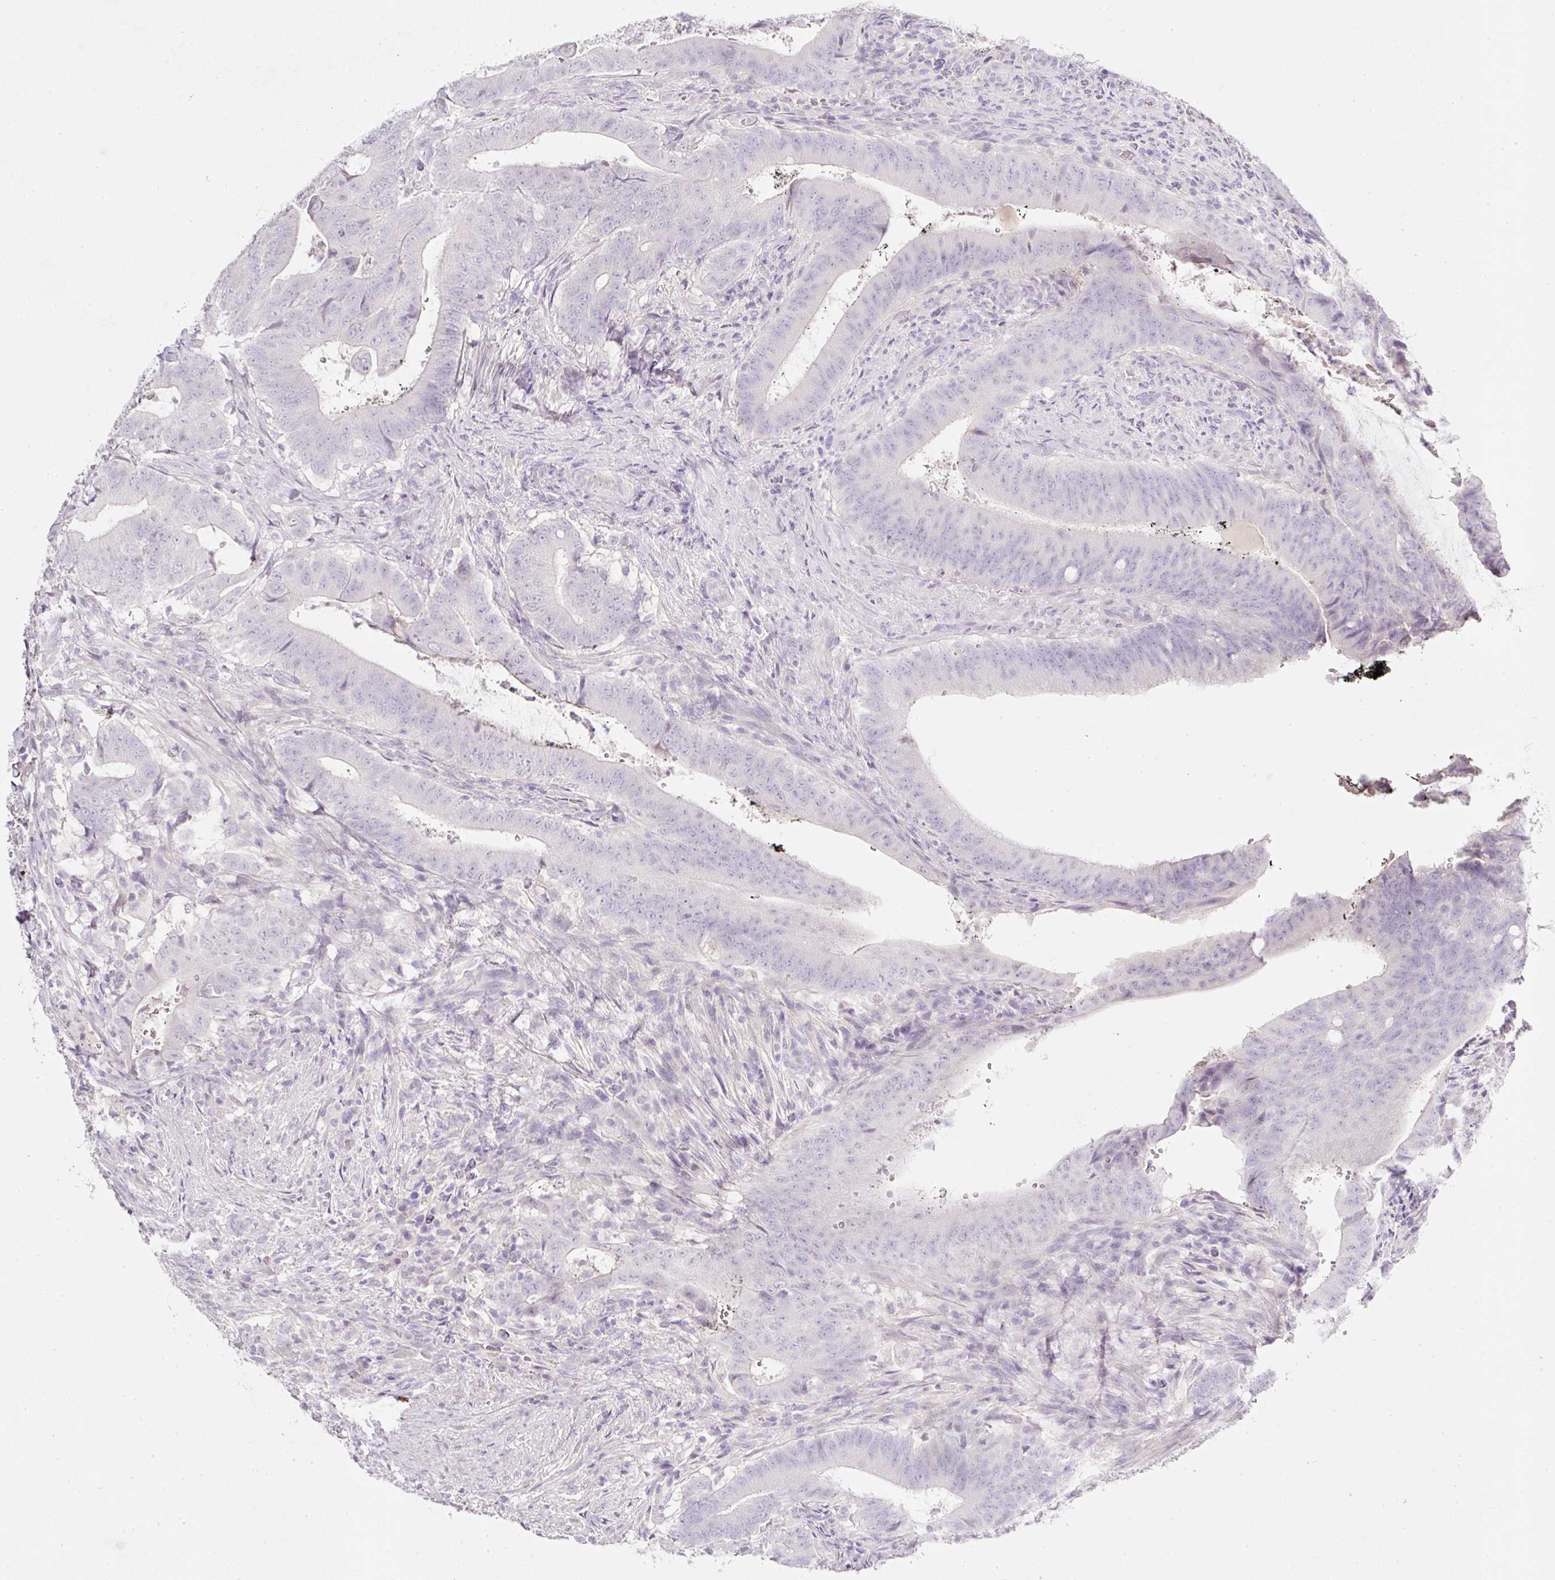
{"staining": {"intensity": "negative", "quantity": "none", "location": "none"}, "tissue": "colorectal cancer", "cell_type": "Tumor cells", "image_type": "cancer", "snomed": [{"axis": "morphology", "description": "Adenocarcinoma, NOS"}, {"axis": "topography", "description": "Colon"}], "caption": "An immunohistochemistry photomicrograph of adenocarcinoma (colorectal) is shown. There is no staining in tumor cells of adenocarcinoma (colorectal).", "gene": "SLC2A2", "patient": {"sex": "female", "age": 43}}